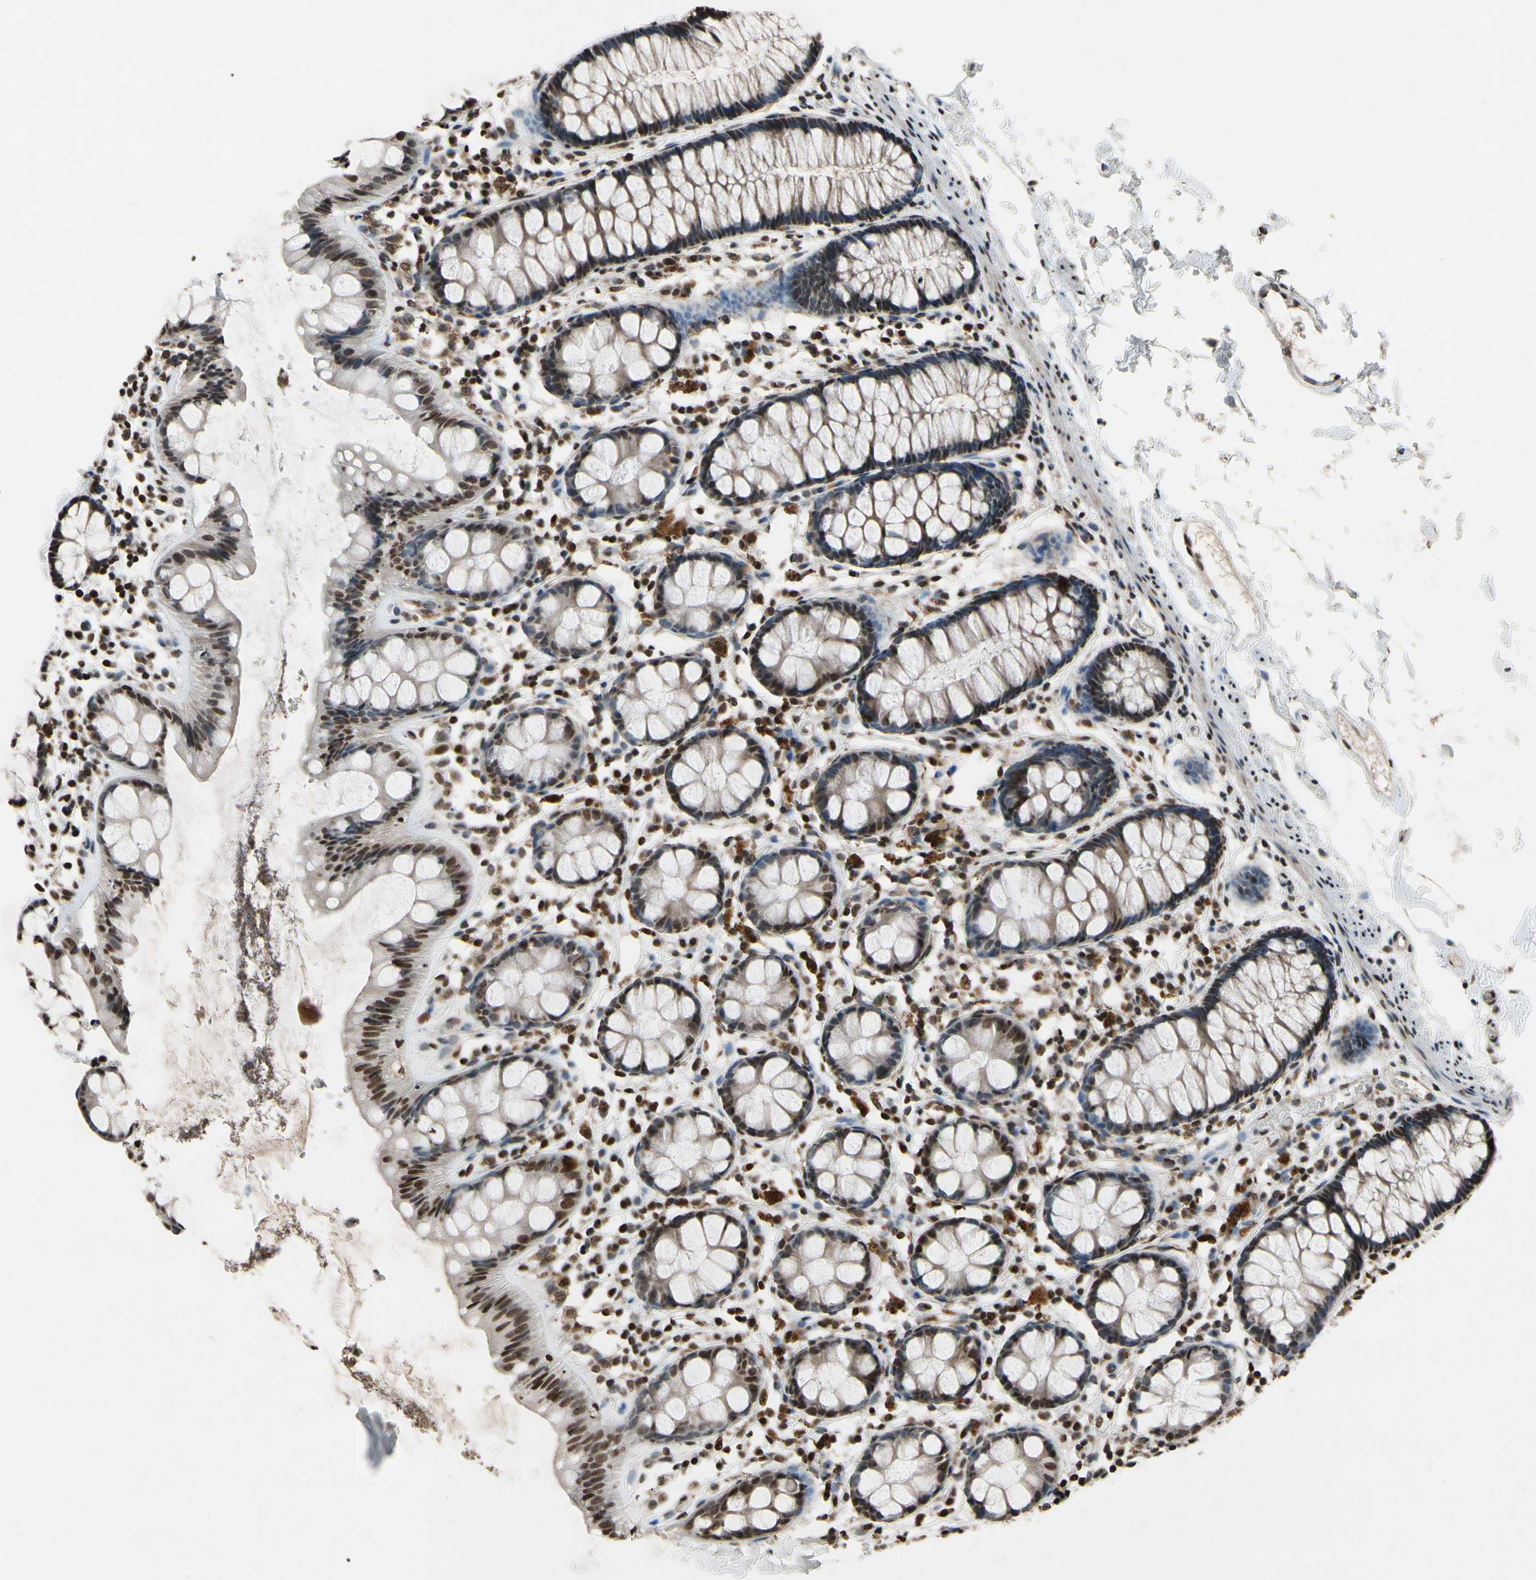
{"staining": {"intensity": "strong", "quantity": "25%-75%", "location": "cytoplasmic/membranous,nuclear"}, "tissue": "rectum", "cell_type": "Glandular cells", "image_type": "normal", "snomed": [{"axis": "morphology", "description": "Normal tissue, NOS"}, {"axis": "topography", "description": "Rectum"}], "caption": "Normal rectum was stained to show a protein in brown. There is high levels of strong cytoplasmic/membranous,nuclear expression in about 25%-75% of glandular cells. (DAB (3,3'-diaminobenzidine) = brown stain, brightfield microscopy at high magnification).", "gene": "HIPK2", "patient": {"sex": "female", "age": 66}}